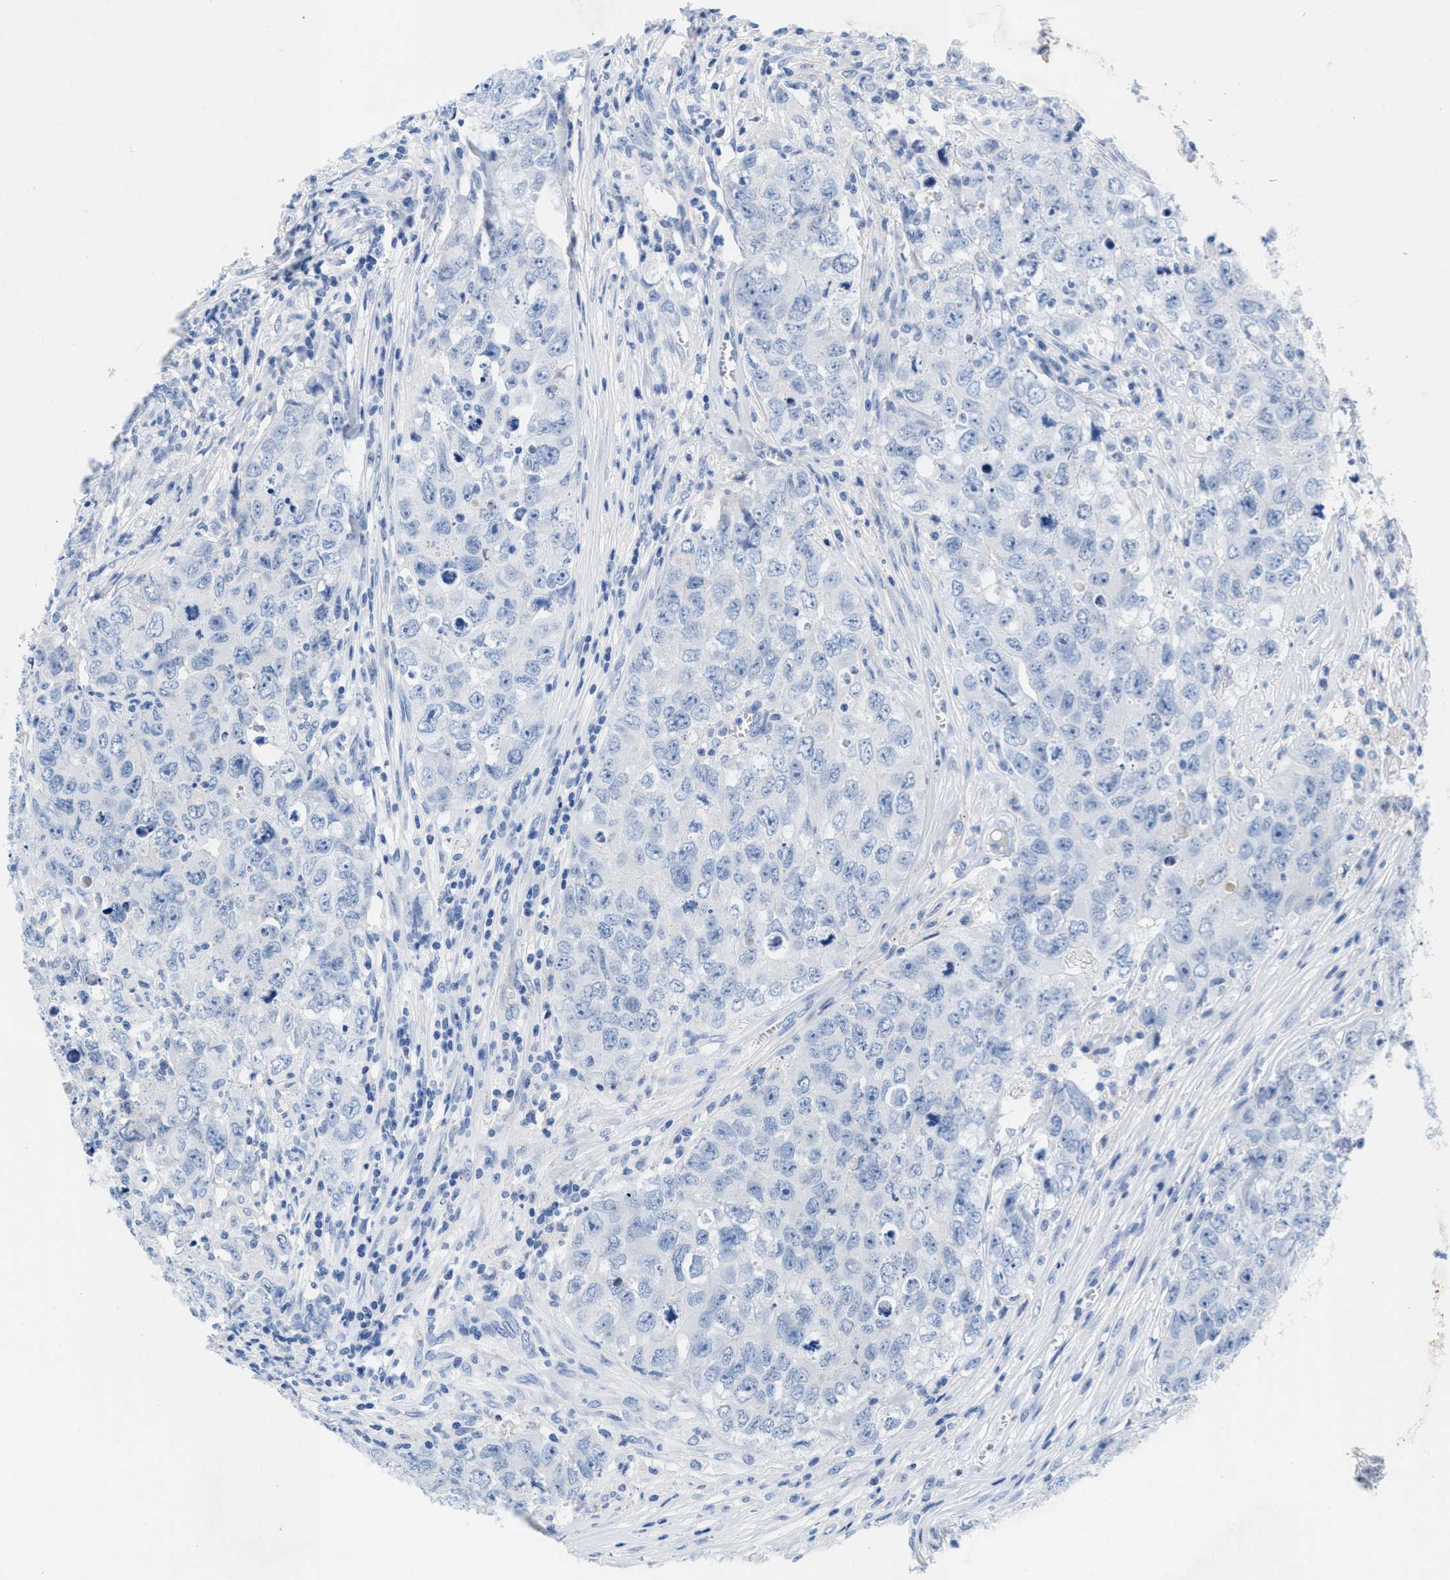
{"staining": {"intensity": "negative", "quantity": "none", "location": "none"}, "tissue": "testis cancer", "cell_type": "Tumor cells", "image_type": "cancer", "snomed": [{"axis": "morphology", "description": "Seminoma, NOS"}, {"axis": "morphology", "description": "Carcinoma, Embryonal, NOS"}, {"axis": "topography", "description": "Testis"}], "caption": "Immunohistochemistry (IHC) photomicrograph of neoplastic tissue: human testis cancer stained with DAB exhibits no significant protein expression in tumor cells.", "gene": "SLFN13", "patient": {"sex": "male", "age": 43}}